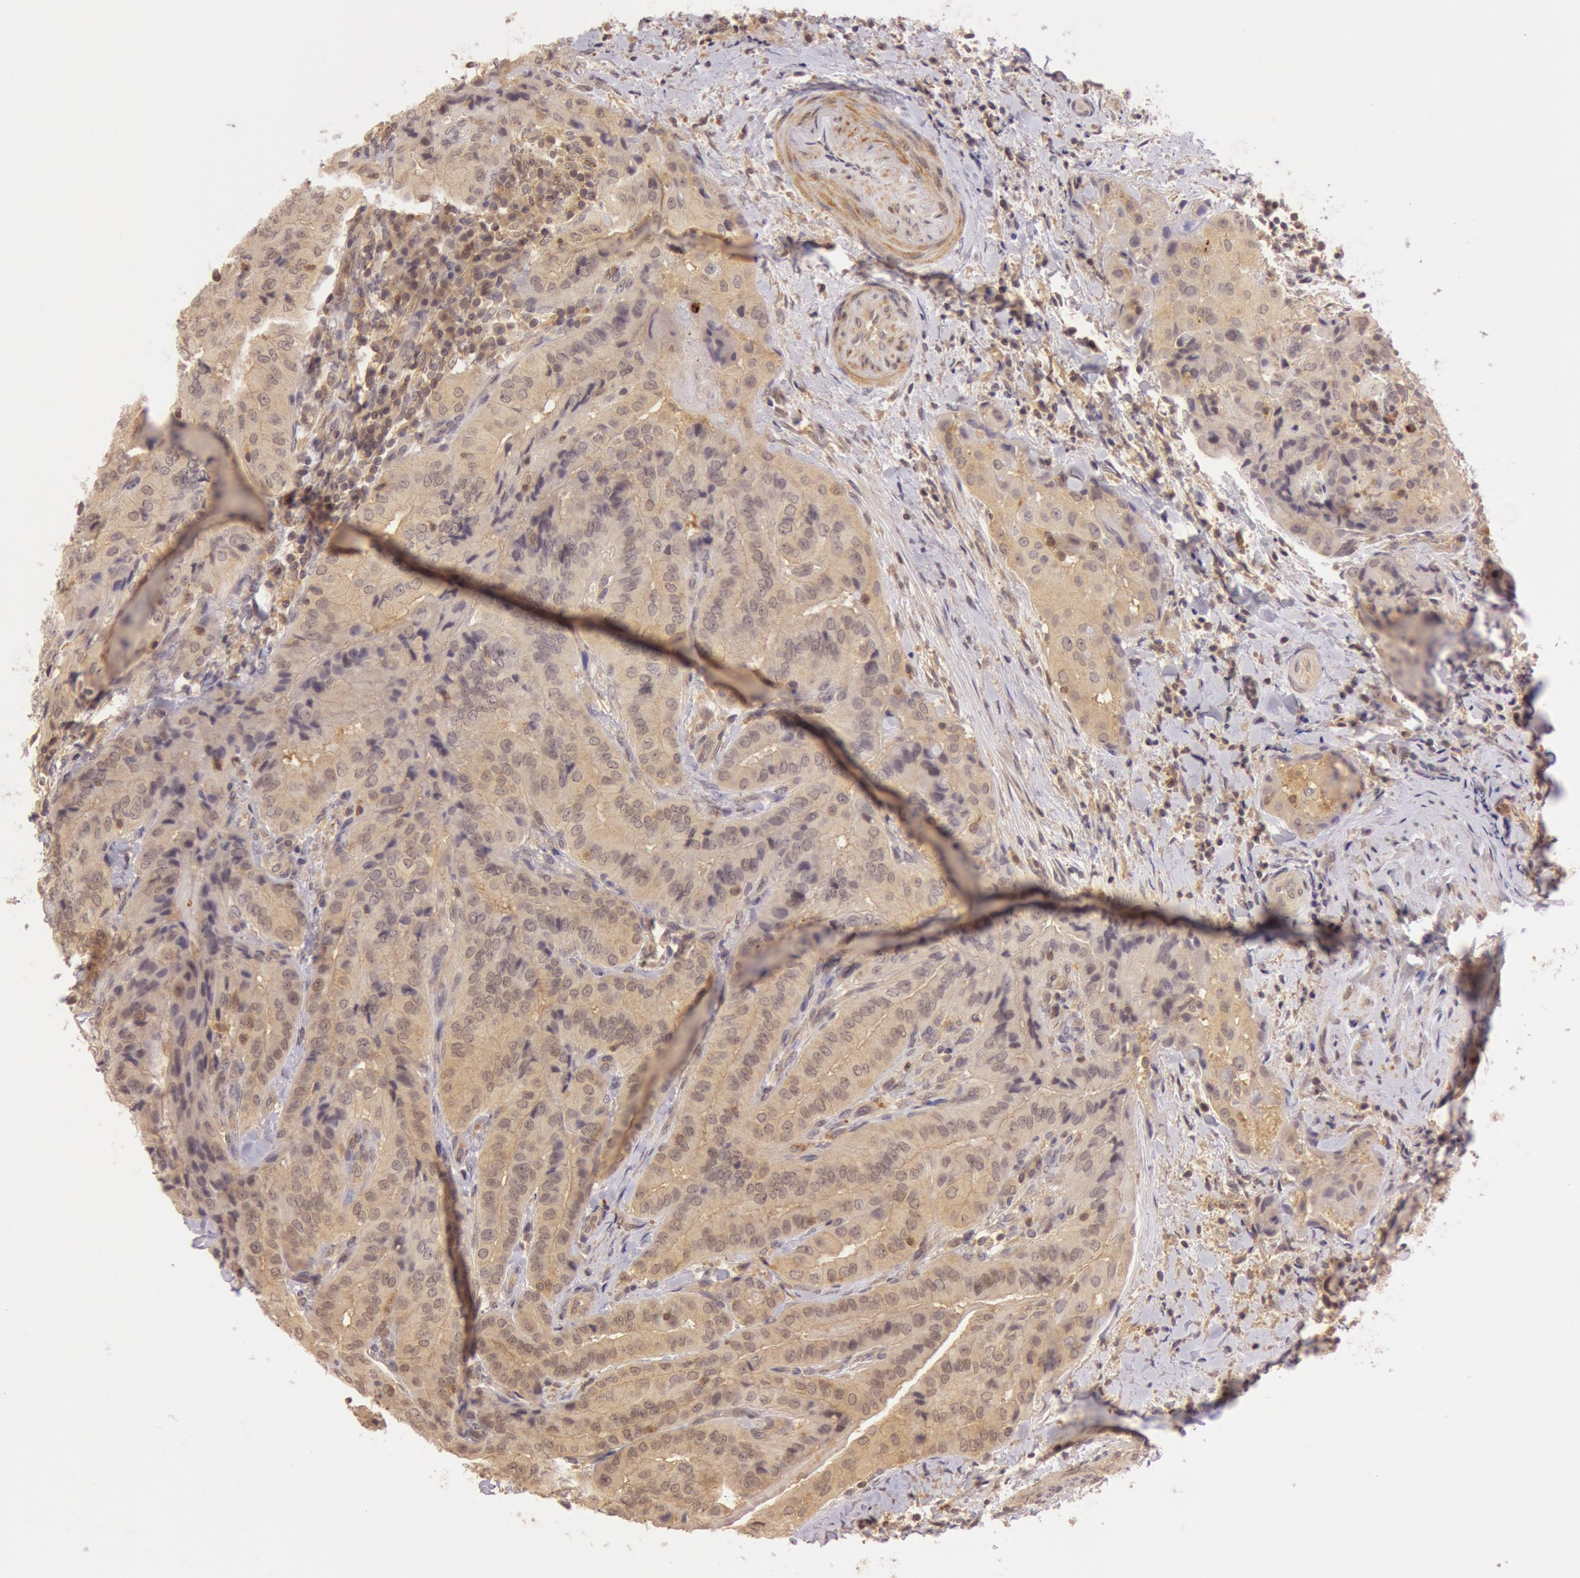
{"staining": {"intensity": "moderate", "quantity": ">75%", "location": "cytoplasmic/membranous"}, "tissue": "thyroid cancer", "cell_type": "Tumor cells", "image_type": "cancer", "snomed": [{"axis": "morphology", "description": "Papillary adenocarcinoma, NOS"}, {"axis": "topography", "description": "Thyroid gland"}], "caption": "Thyroid cancer (papillary adenocarcinoma) was stained to show a protein in brown. There is medium levels of moderate cytoplasmic/membranous expression in approximately >75% of tumor cells.", "gene": "ATG2B", "patient": {"sex": "female", "age": 71}}